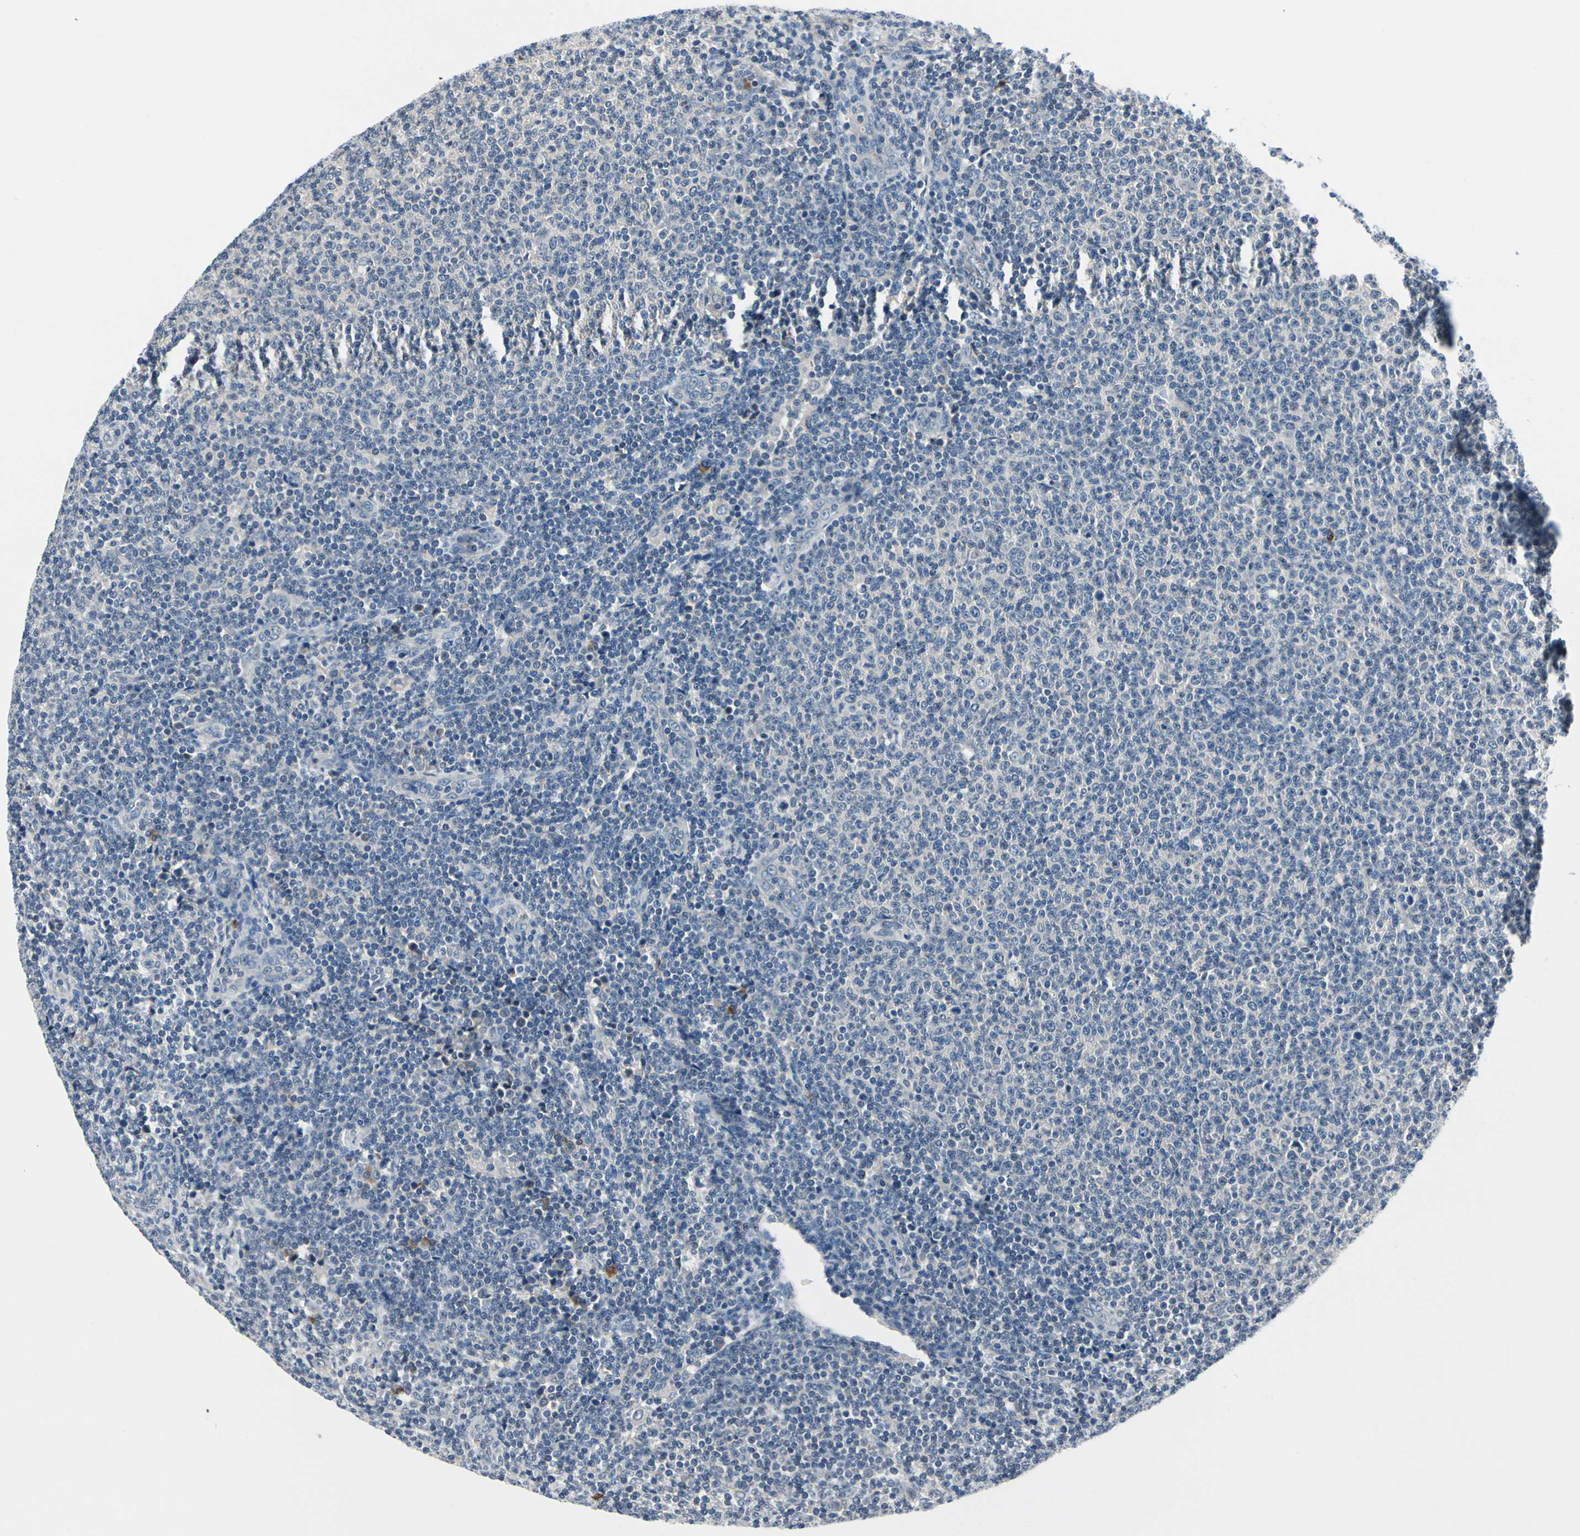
{"staining": {"intensity": "negative", "quantity": "none", "location": "none"}, "tissue": "lymphoma", "cell_type": "Tumor cells", "image_type": "cancer", "snomed": [{"axis": "morphology", "description": "Malignant lymphoma, non-Hodgkin's type, Low grade"}, {"axis": "topography", "description": "Lymph node"}], "caption": "The image displays no significant expression in tumor cells of malignant lymphoma, non-Hodgkin's type (low-grade).", "gene": "SELENOK", "patient": {"sex": "male", "age": 66}}